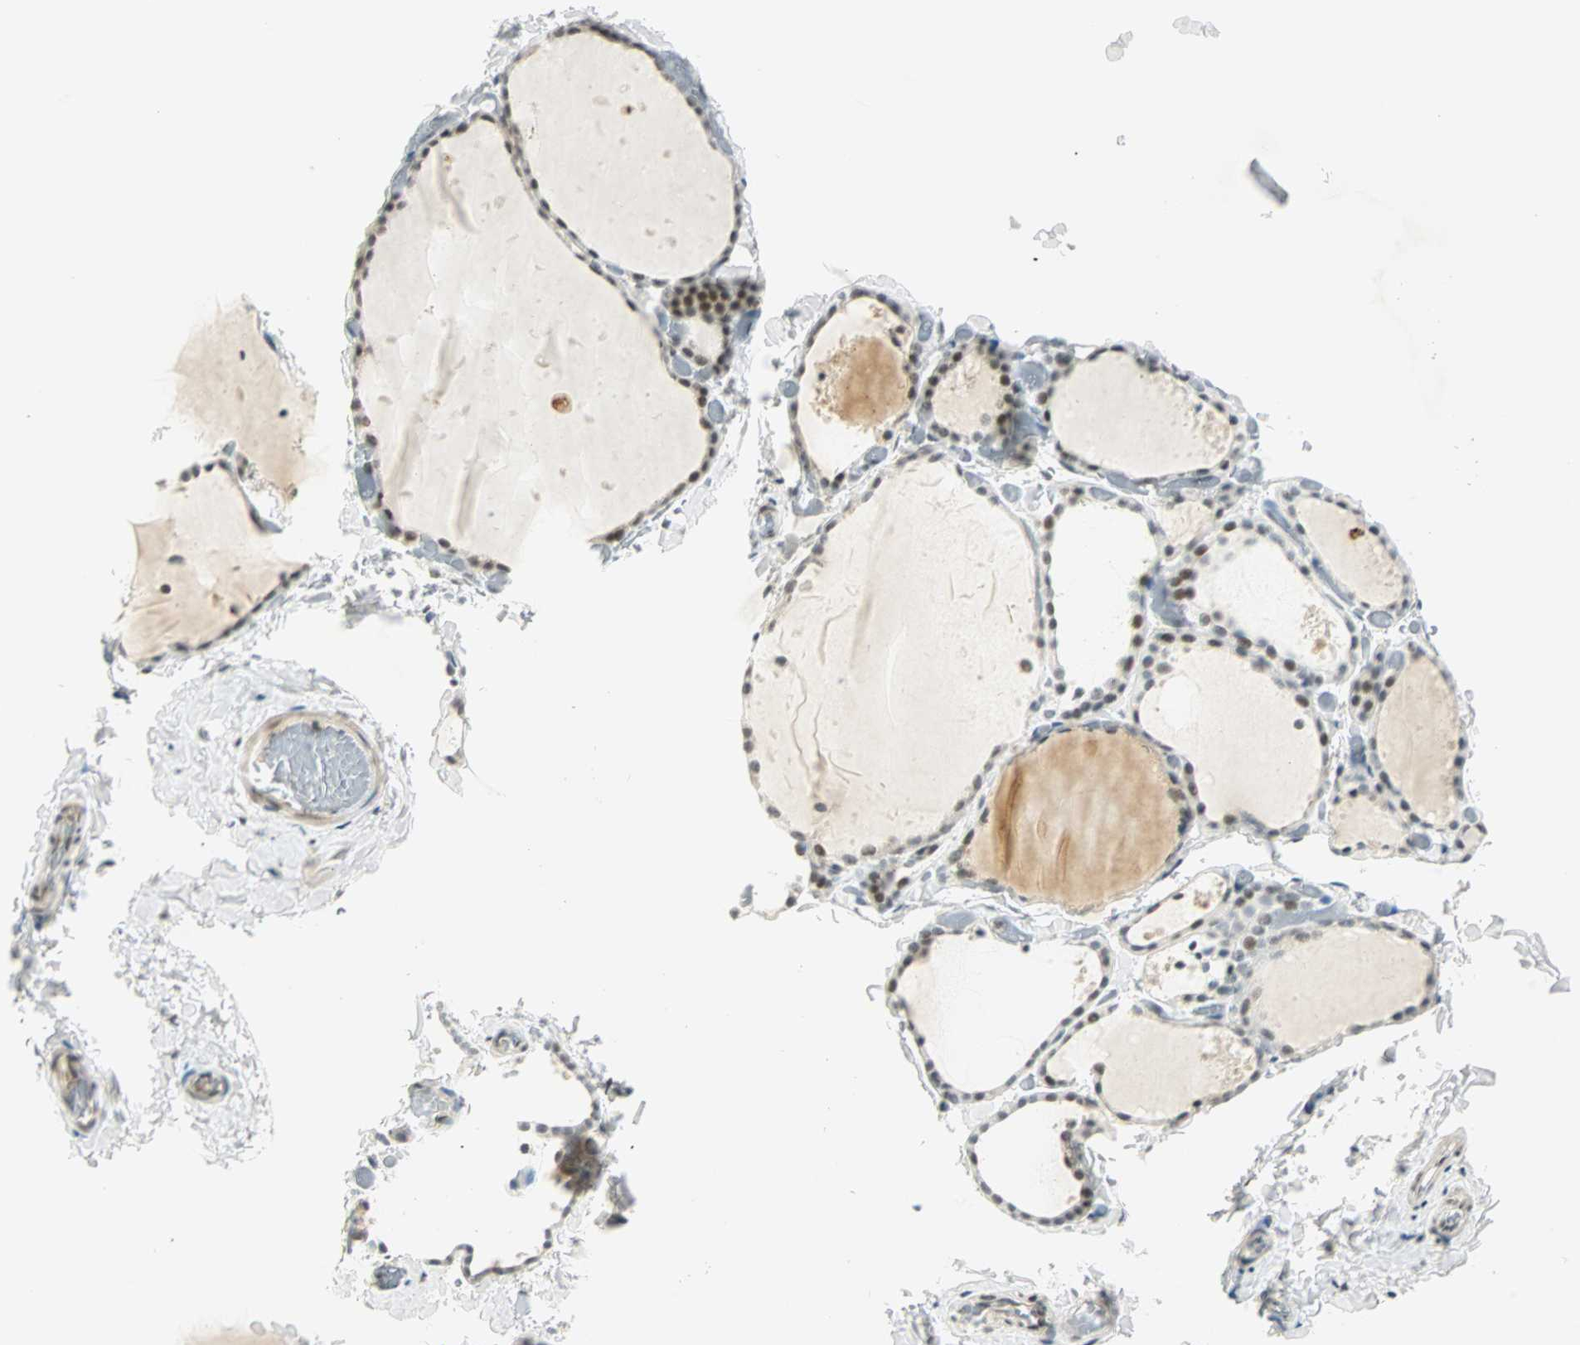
{"staining": {"intensity": "moderate", "quantity": "25%-75%", "location": "nuclear"}, "tissue": "thyroid gland", "cell_type": "Glandular cells", "image_type": "normal", "snomed": [{"axis": "morphology", "description": "Normal tissue, NOS"}, {"axis": "topography", "description": "Thyroid gland"}], "caption": "A brown stain labels moderate nuclear expression of a protein in glandular cells of benign human thyroid gland. (IHC, brightfield microscopy, high magnification).", "gene": "SMAD3", "patient": {"sex": "female", "age": 22}}